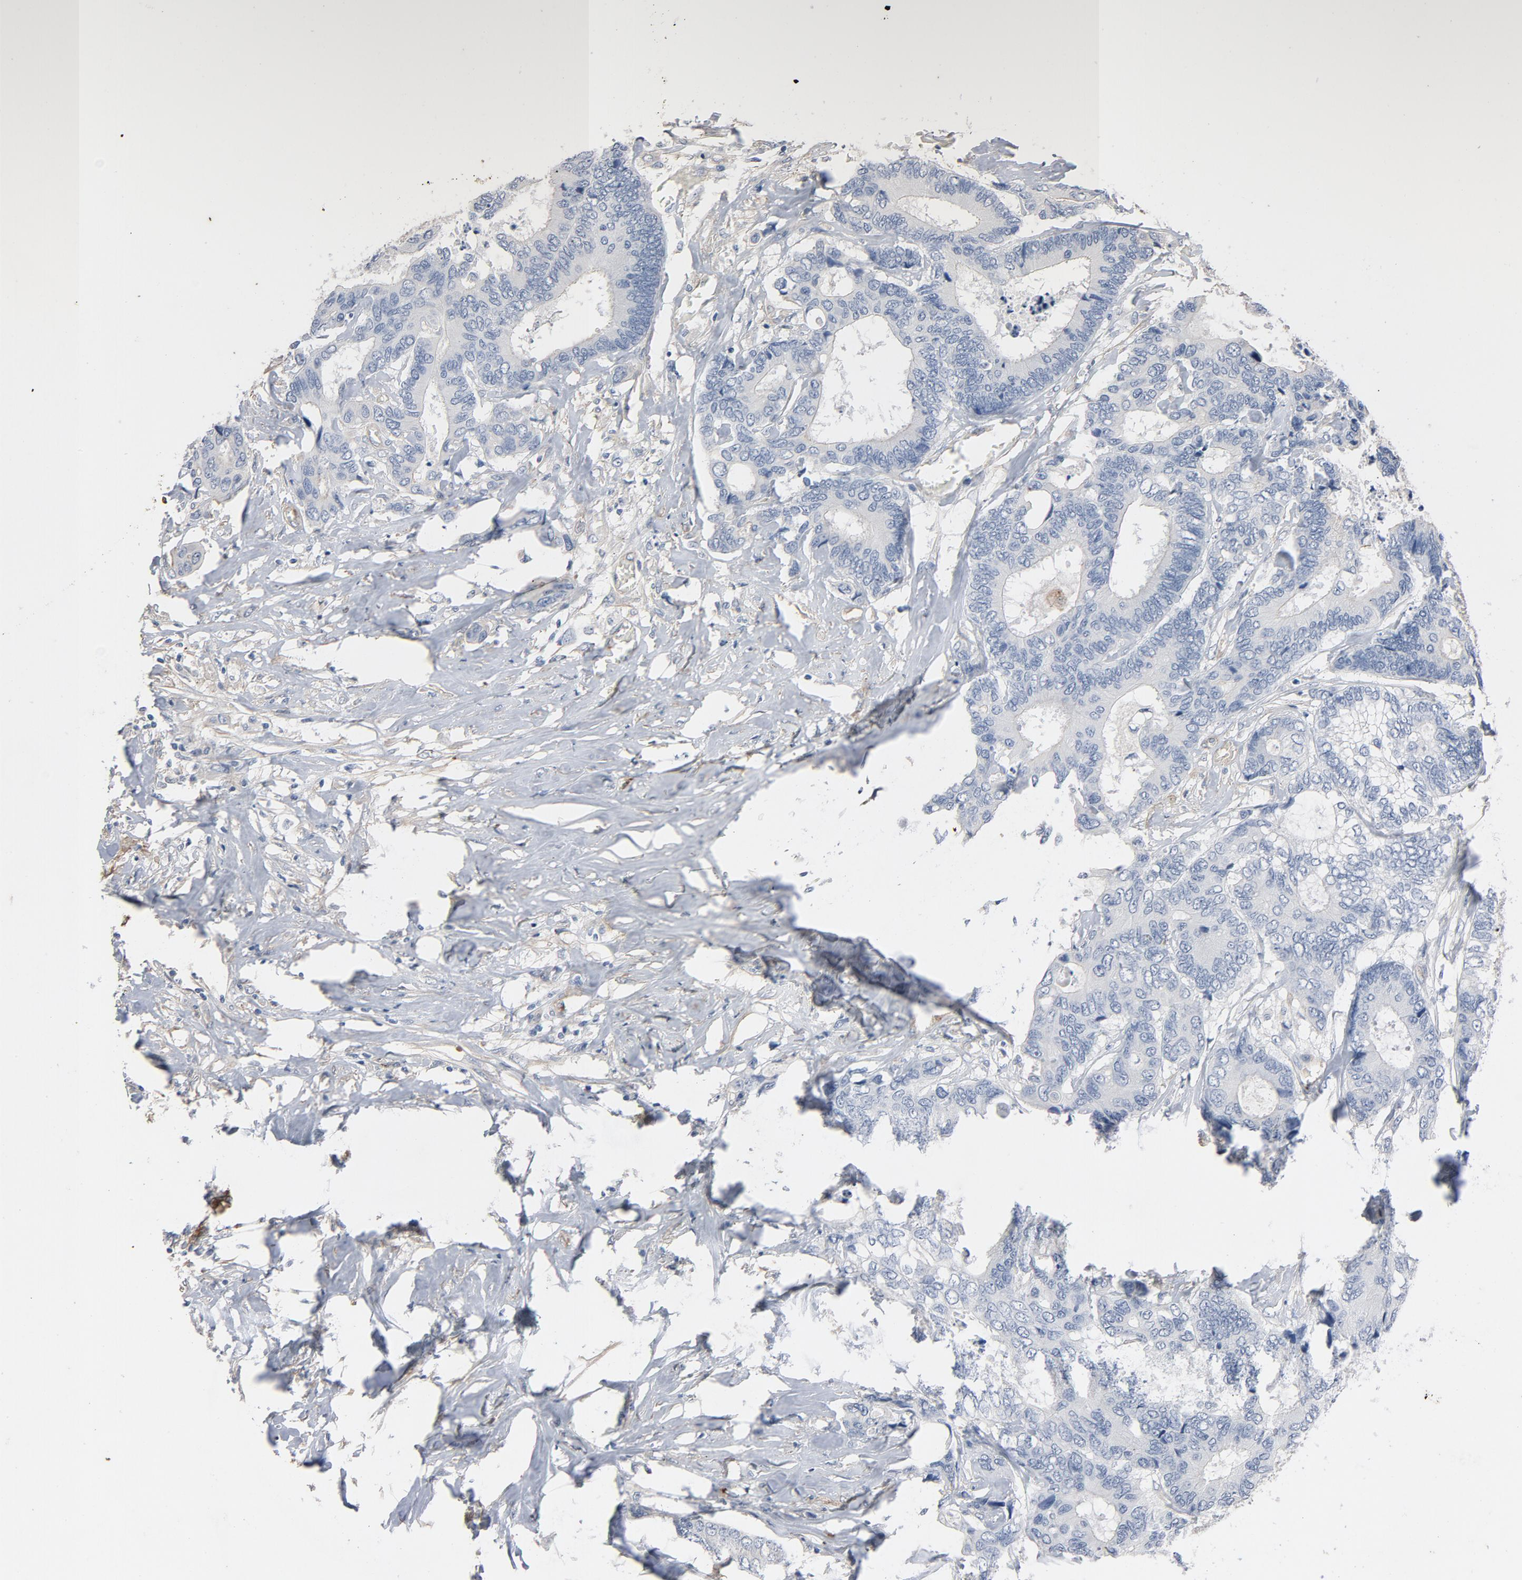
{"staining": {"intensity": "negative", "quantity": "none", "location": "none"}, "tissue": "colorectal cancer", "cell_type": "Tumor cells", "image_type": "cancer", "snomed": [{"axis": "morphology", "description": "Adenocarcinoma, NOS"}, {"axis": "topography", "description": "Rectum"}], "caption": "This is an immunohistochemistry image of adenocarcinoma (colorectal). There is no expression in tumor cells.", "gene": "KDR", "patient": {"sex": "male", "age": 55}}